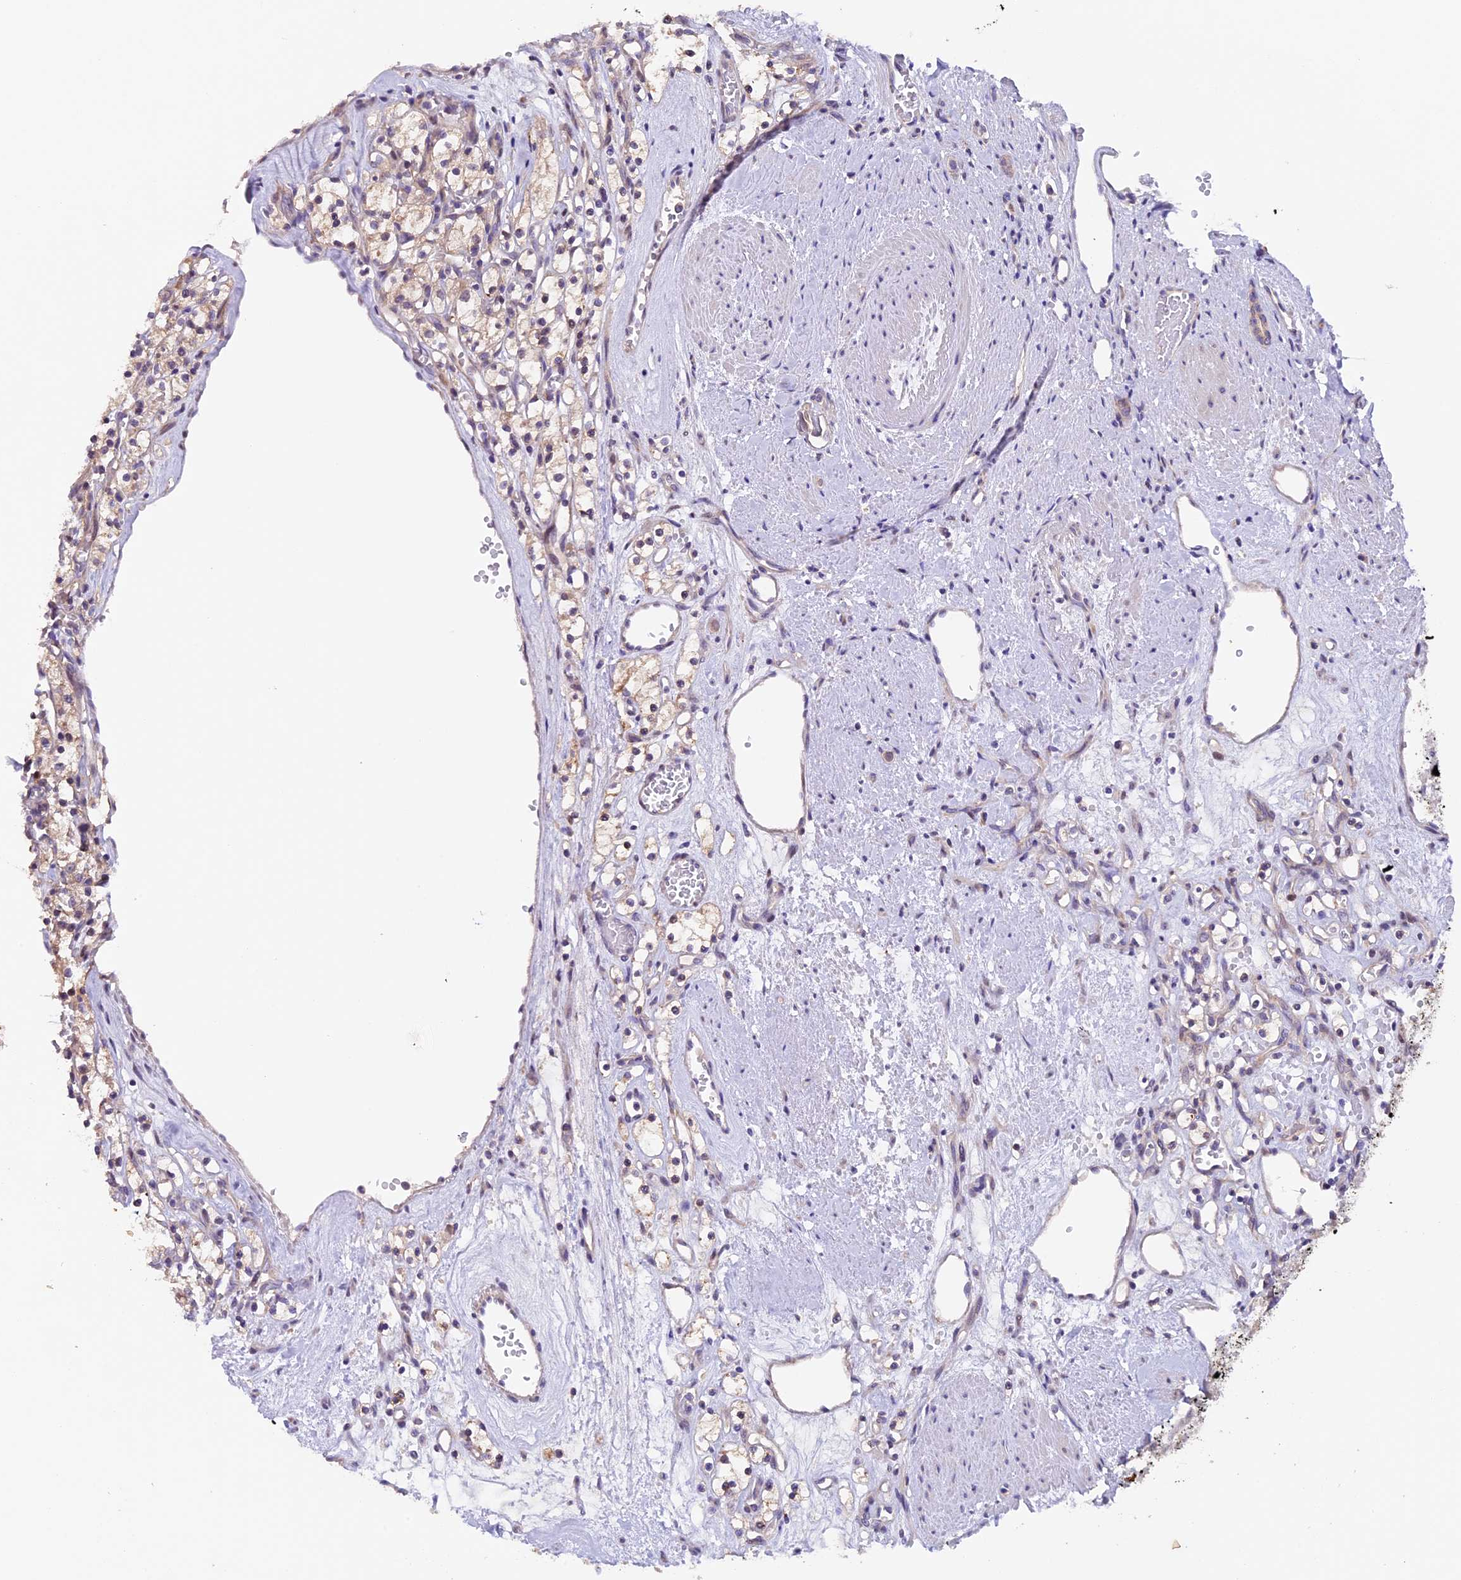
{"staining": {"intensity": "weak", "quantity": ">75%", "location": "cytoplasmic/membranous"}, "tissue": "renal cancer", "cell_type": "Tumor cells", "image_type": "cancer", "snomed": [{"axis": "morphology", "description": "Adenocarcinoma, NOS"}, {"axis": "topography", "description": "Kidney"}], "caption": "High-magnification brightfield microscopy of renal adenocarcinoma stained with DAB (brown) and counterstained with hematoxylin (blue). tumor cells exhibit weak cytoplasmic/membranous positivity is identified in about>75% of cells.", "gene": "NCK2", "patient": {"sex": "female", "age": 59}}